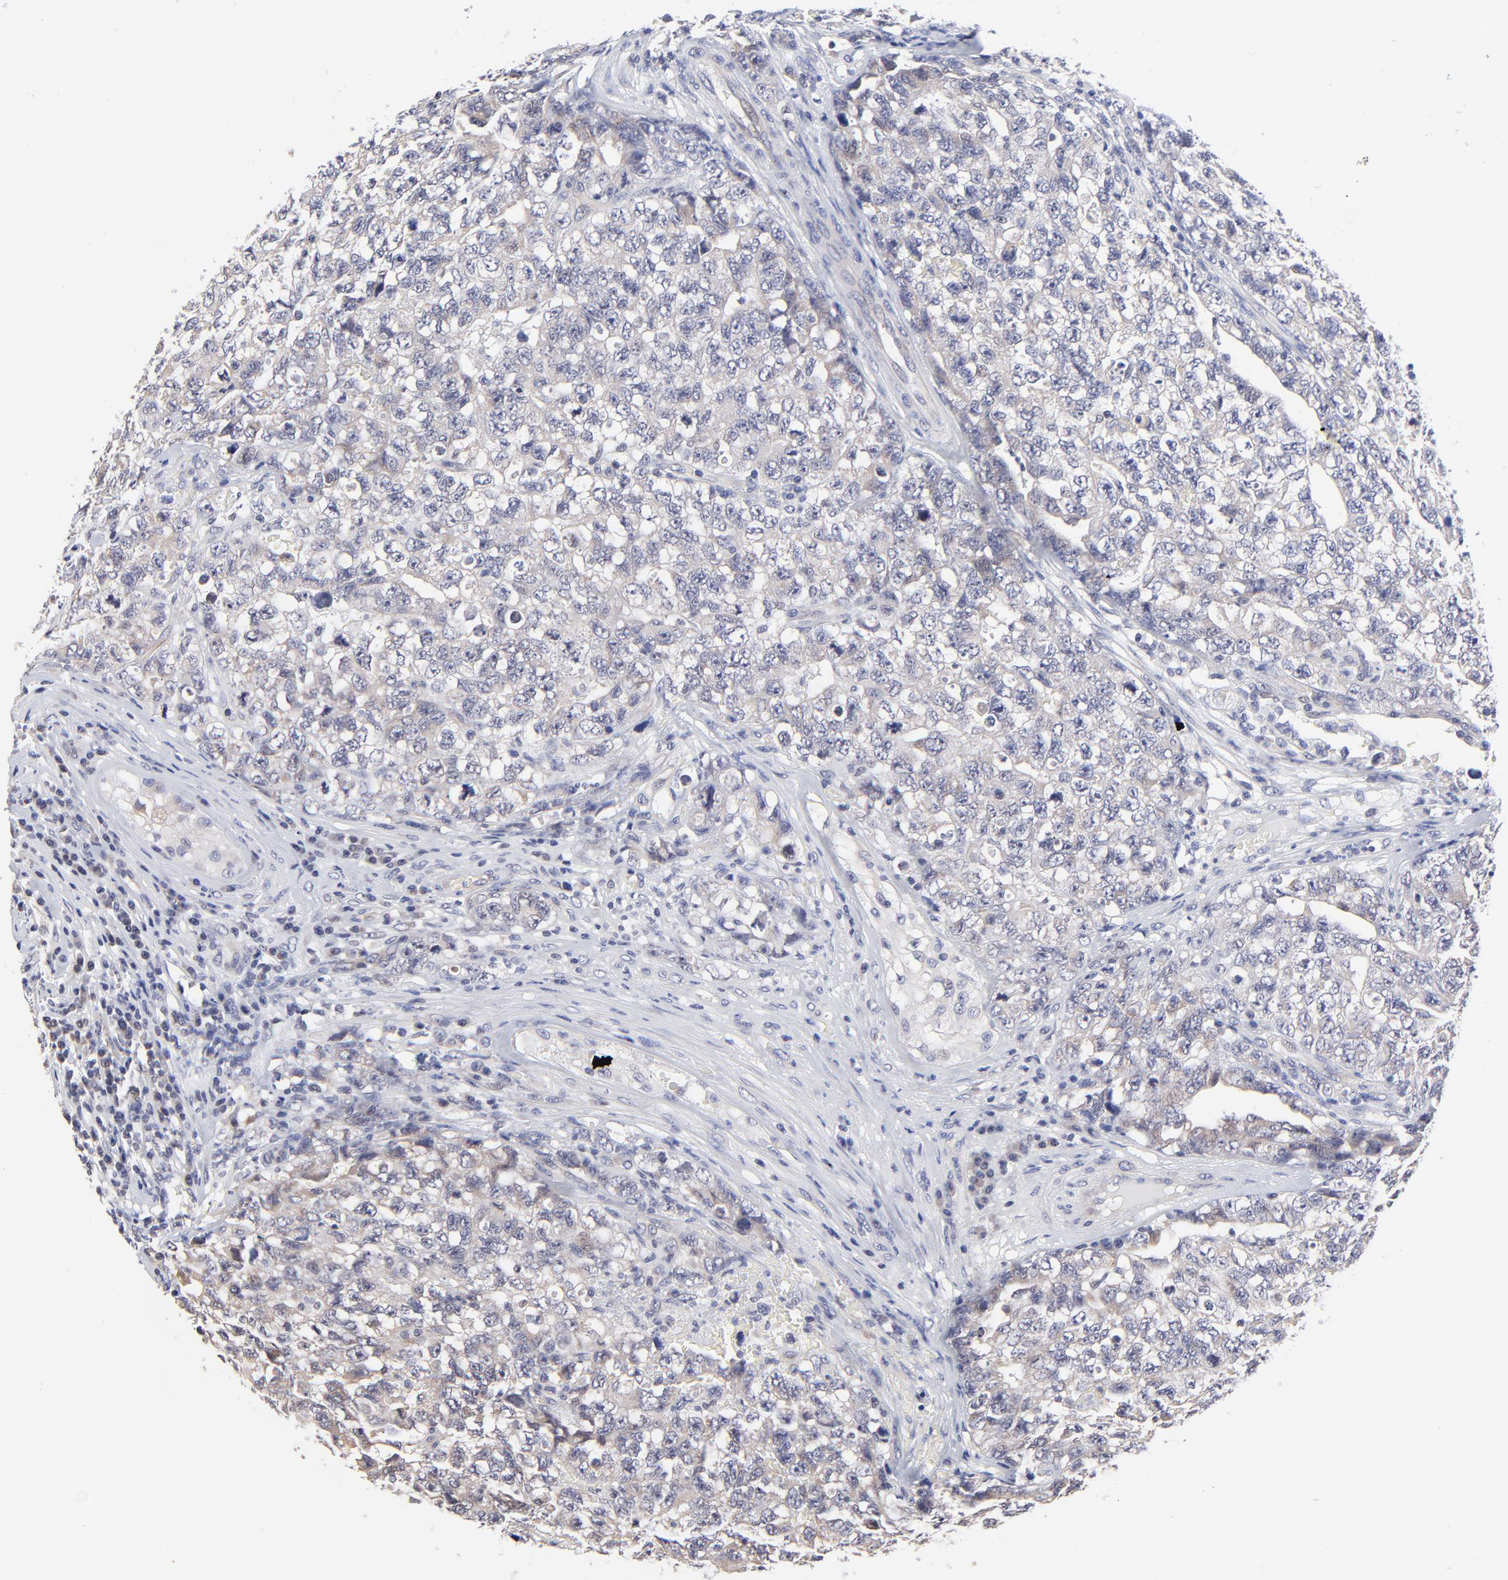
{"staining": {"intensity": "weak", "quantity": "25%-75%", "location": "cytoplasmic/membranous"}, "tissue": "testis cancer", "cell_type": "Tumor cells", "image_type": "cancer", "snomed": [{"axis": "morphology", "description": "Carcinoma, Embryonal, NOS"}, {"axis": "topography", "description": "Testis"}], "caption": "Brown immunohistochemical staining in human embryonal carcinoma (testis) exhibits weak cytoplasmic/membranous staining in about 25%-75% of tumor cells.", "gene": "FBXO8", "patient": {"sex": "male", "age": 31}}